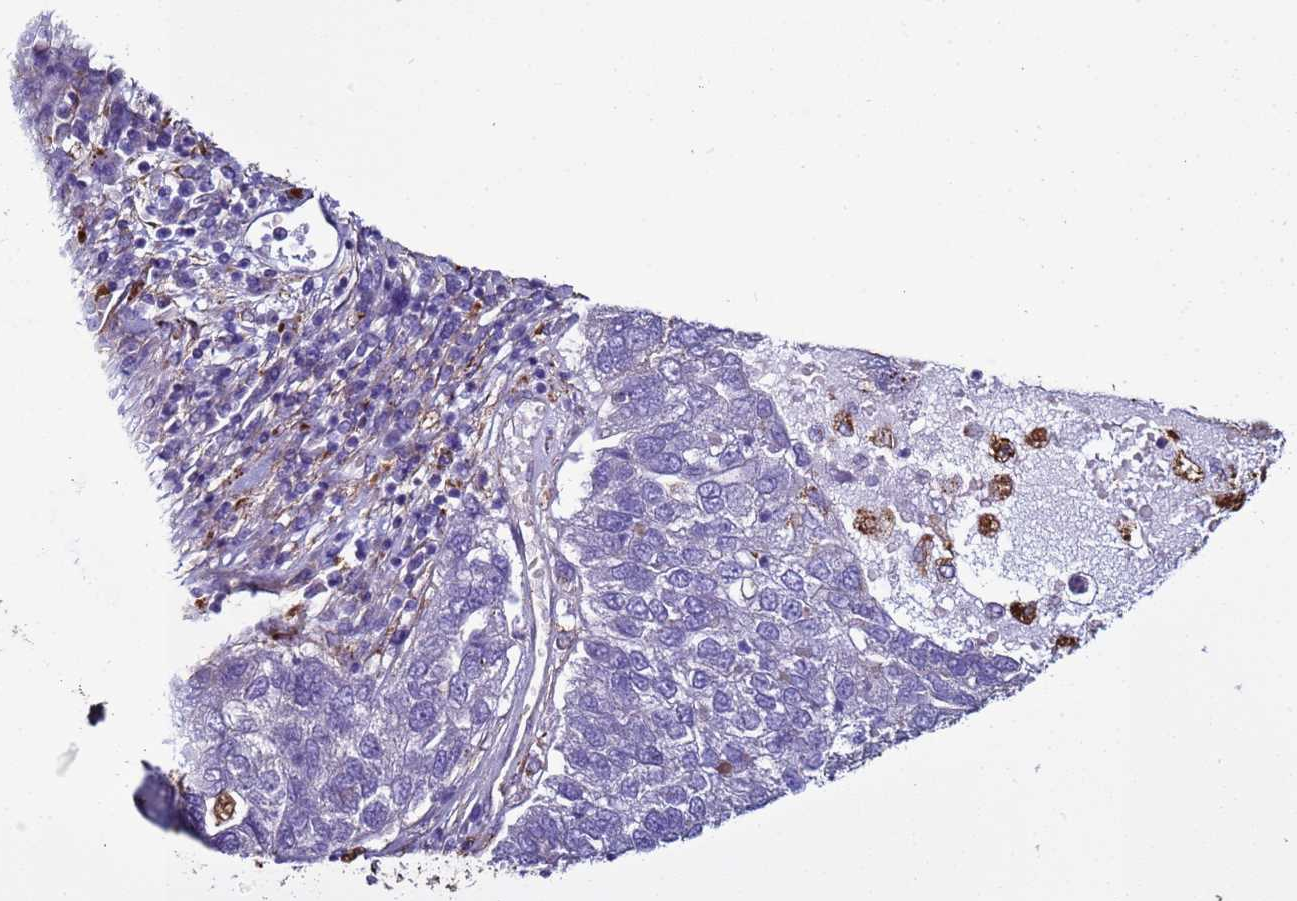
{"staining": {"intensity": "negative", "quantity": "none", "location": "none"}, "tissue": "pancreatic cancer", "cell_type": "Tumor cells", "image_type": "cancer", "snomed": [{"axis": "morphology", "description": "Adenocarcinoma, NOS"}, {"axis": "topography", "description": "Pancreas"}], "caption": "The photomicrograph displays no staining of tumor cells in pancreatic adenocarcinoma.", "gene": "RABL2B", "patient": {"sex": "female", "age": 61}}